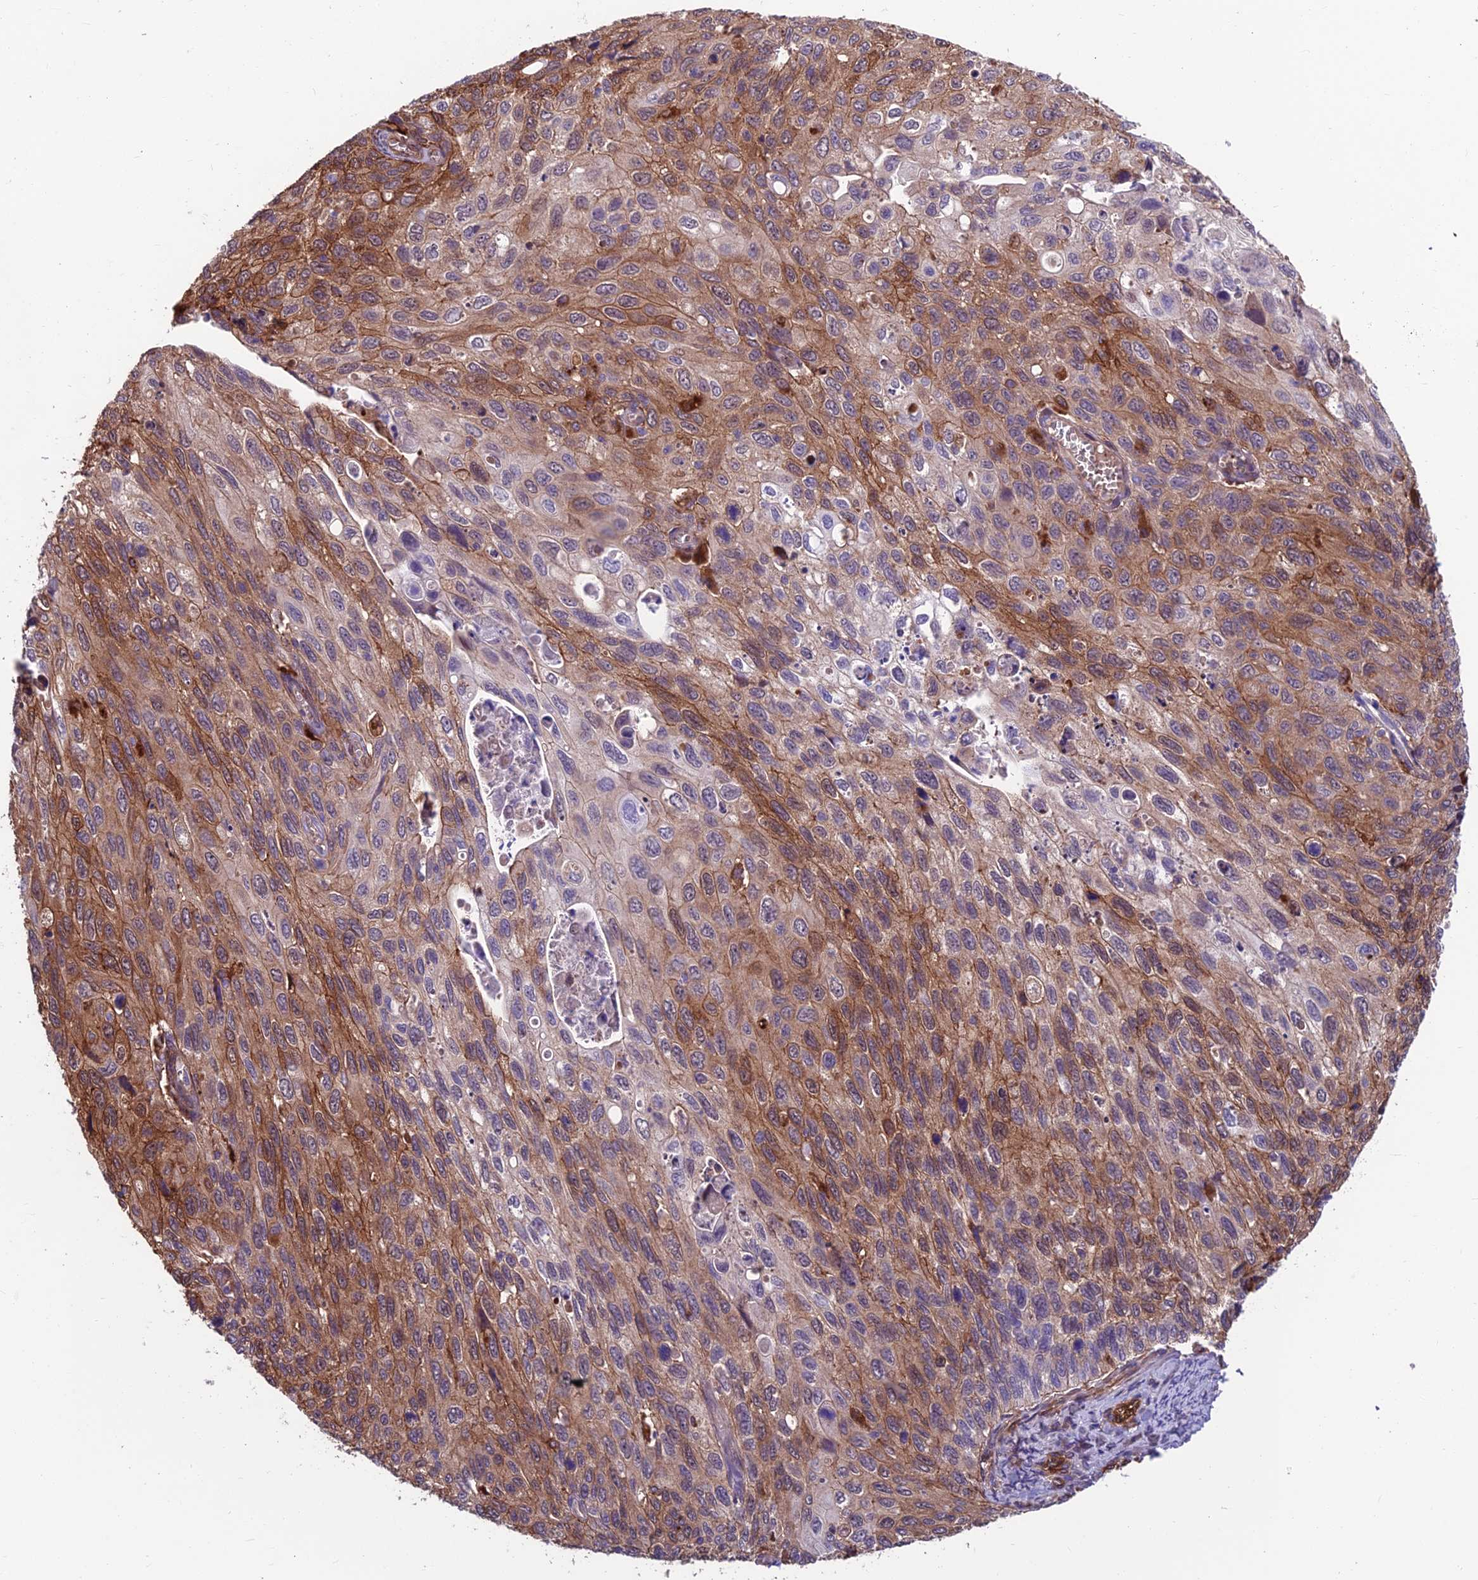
{"staining": {"intensity": "moderate", "quantity": ">75%", "location": "cytoplasmic/membranous"}, "tissue": "cervical cancer", "cell_type": "Tumor cells", "image_type": "cancer", "snomed": [{"axis": "morphology", "description": "Squamous cell carcinoma, NOS"}, {"axis": "topography", "description": "Cervix"}], "caption": "Human cervical cancer (squamous cell carcinoma) stained with a brown dye displays moderate cytoplasmic/membranous positive expression in approximately >75% of tumor cells.", "gene": "RTN4RL1", "patient": {"sex": "female", "age": 70}}